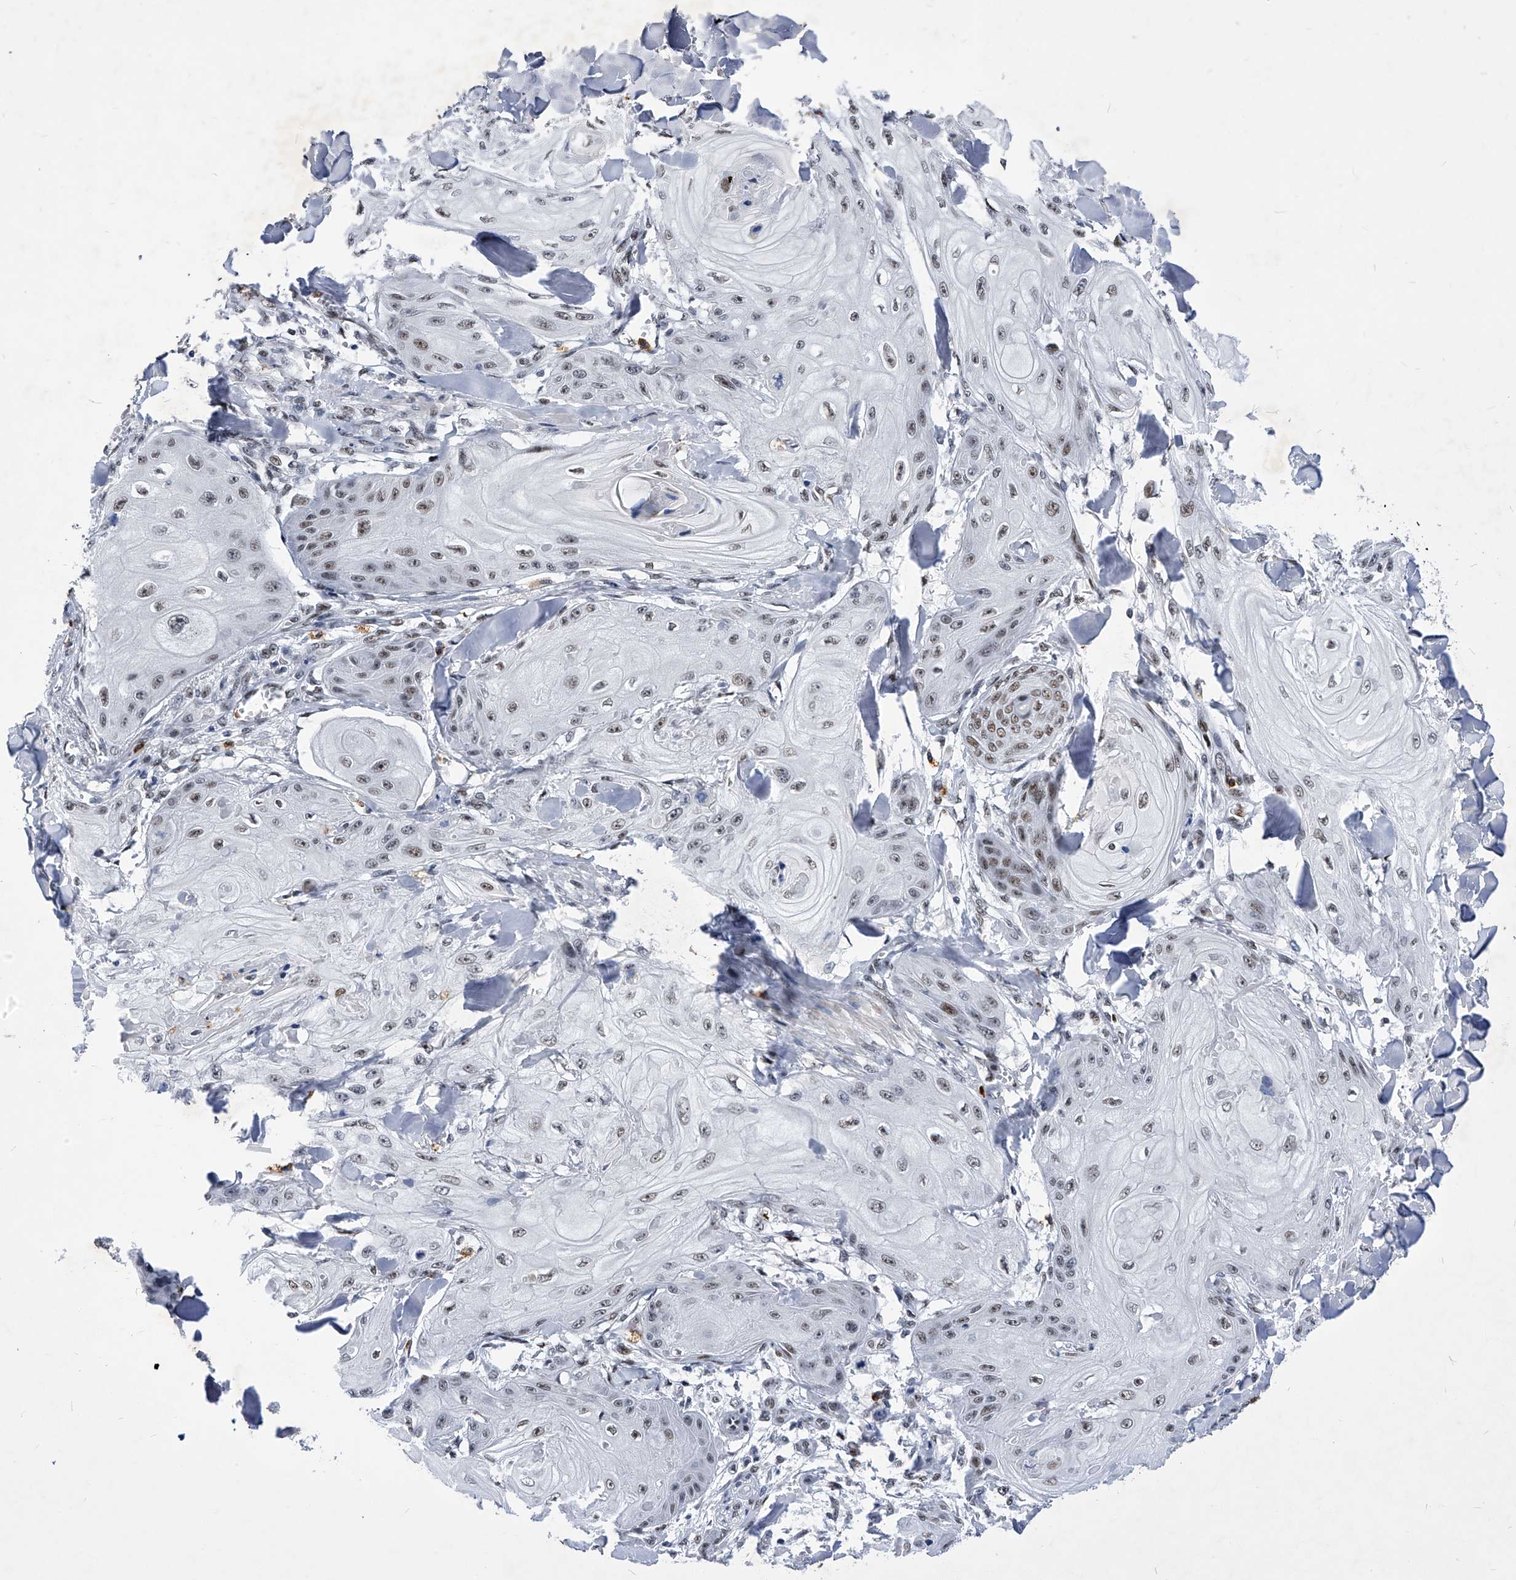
{"staining": {"intensity": "weak", "quantity": ">75%", "location": "nuclear"}, "tissue": "skin cancer", "cell_type": "Tumor cells", "image_type": "cancer", "snomed": [{"axis": "morphology", "description": "Squamous cell carcinoma, NOS"}, {"axis": "topography", "description": "Skin"}], "caption": "The image reveals staining of skin cancer, revealing weak nuclear protein positivity (brown color) within tumor cells. (DAB (3,3'-diaminobenzidine) = brown stain, brightfield microscopy at high magnification).", "gene": "TESK2", "patient": {"sex": "male", "age": 74}}